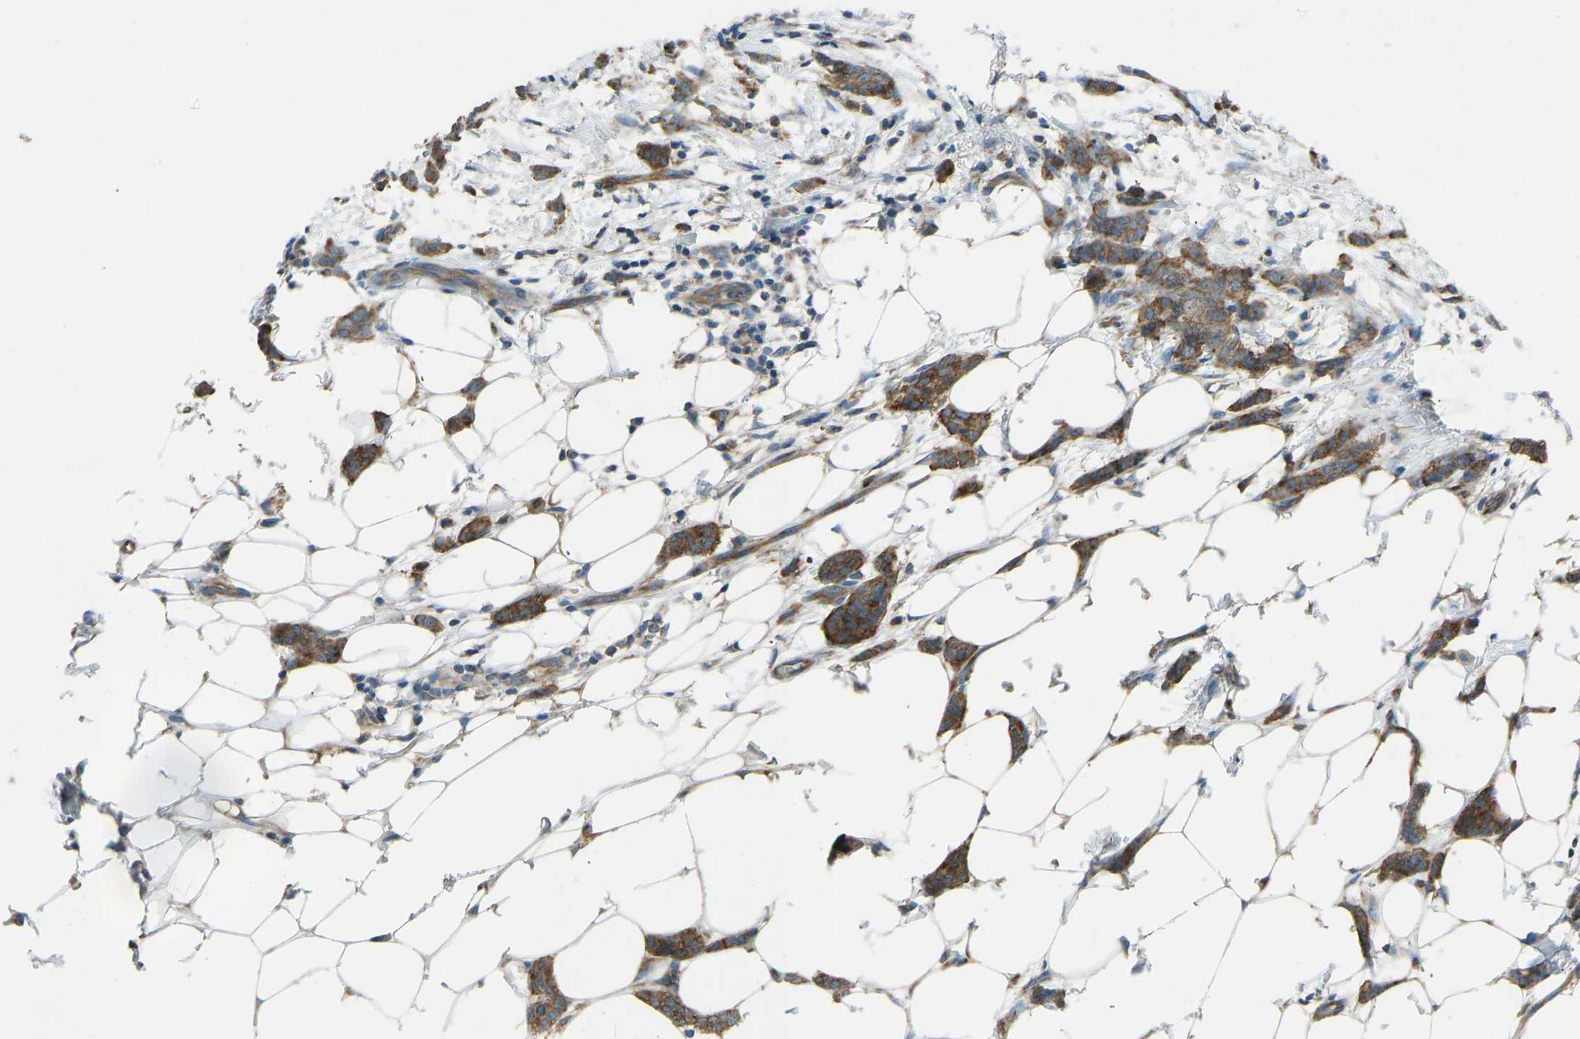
{"staining": {"intensity": "moderate", "quantity": ">75%", "location": "cytoplasmic/membranous"}, "tissue": "breast cancer", "cell_type": "Tumor cells", "image_type": "cancer", "snomed": [{"axis": "morphology", "description": "Lobular carcinoma"}, {"axis": "topography", "description": "Skin"}, {"axis": "topography", "description": "Breast"}], "caption": "This image displays immunohistochemistry staining of human lobular carcinoma (breast), with medium moderate cytoplasmic/membranous staining in approximately >75% of tumor cells.", "gene": "STAU2", "patient": {"sex": "female", "age": 46}}